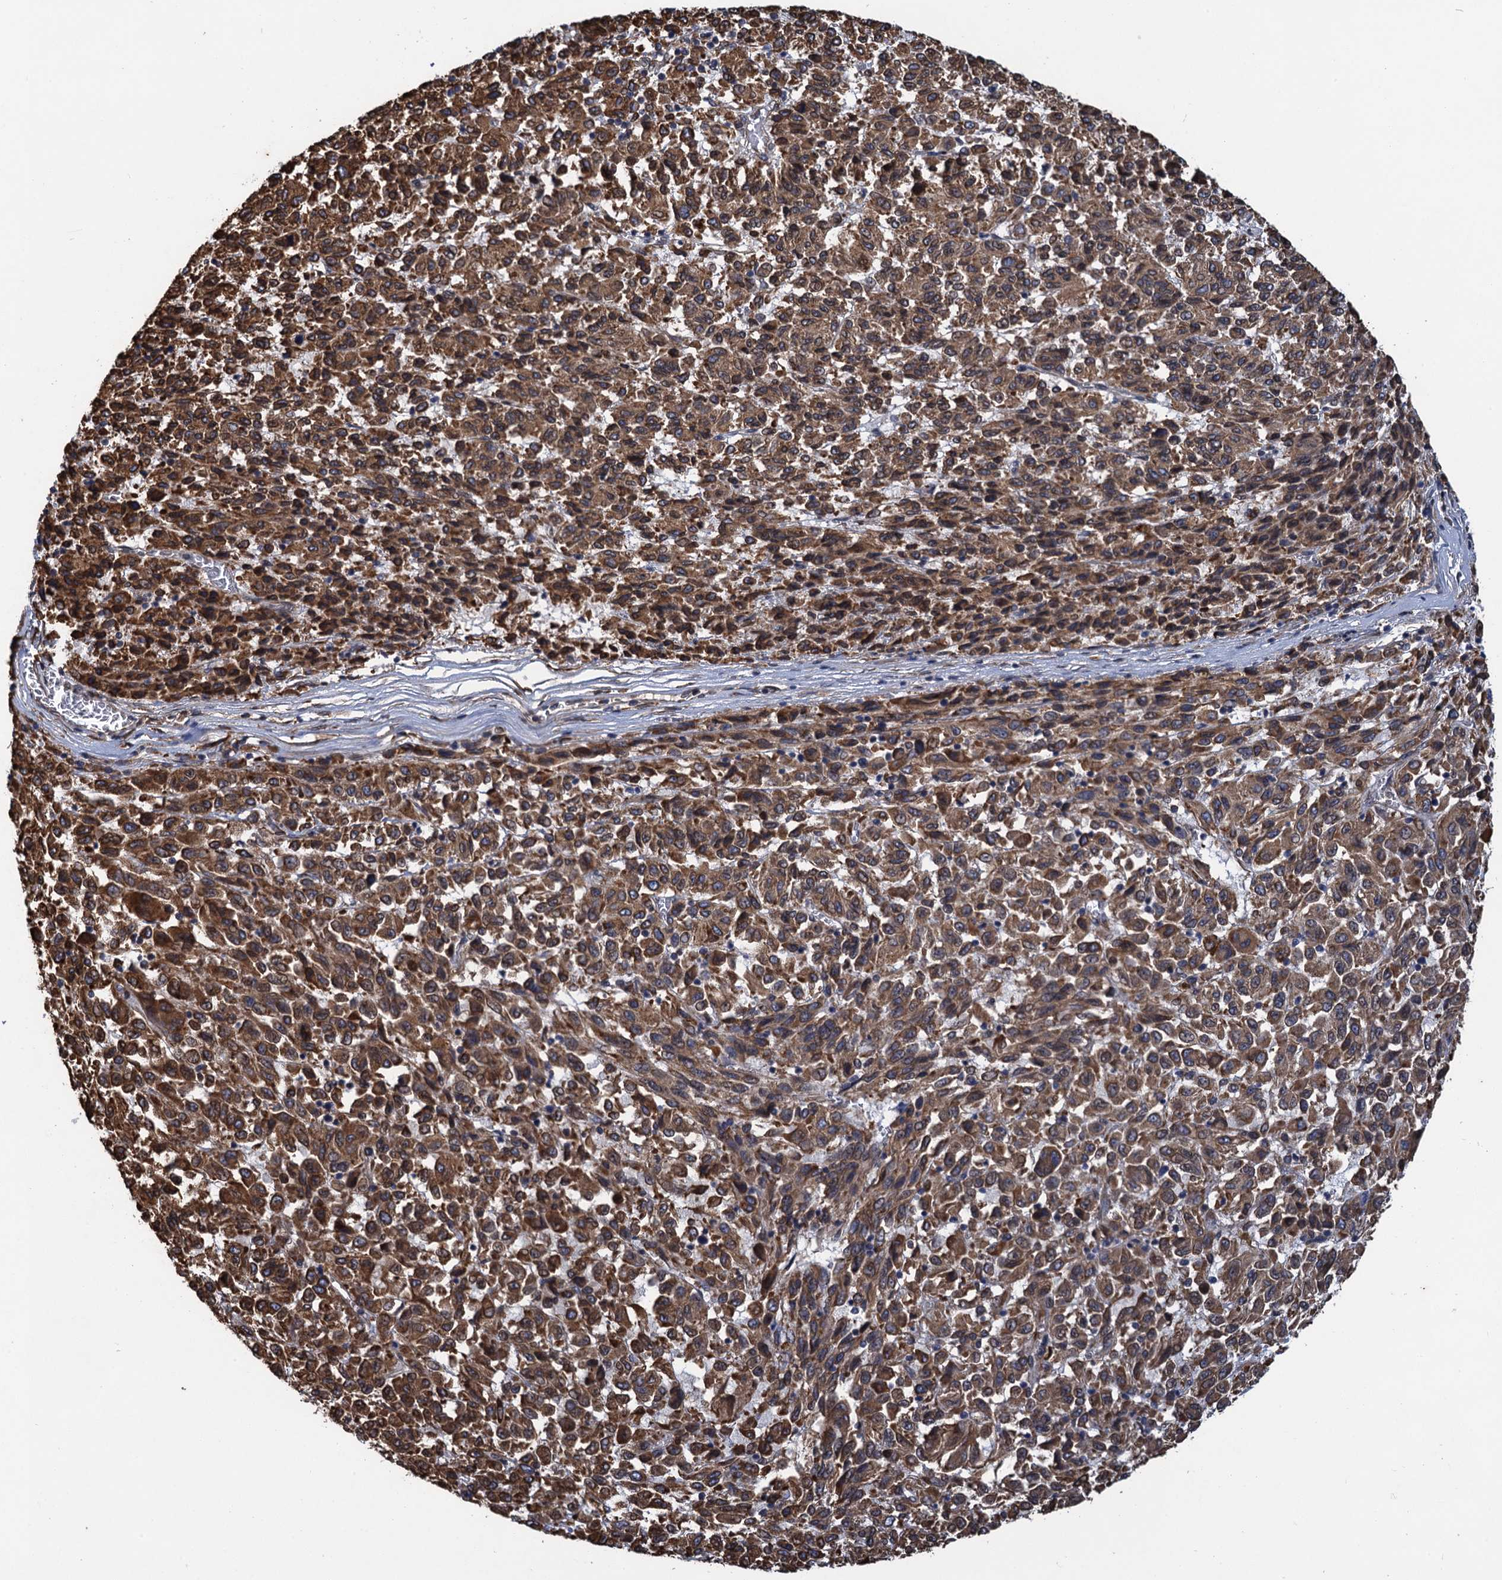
{"staining": {"intensity": "moderate", "quantity": ">75%", "location": "cytoplasmic/membranous"}, "tissue": "melanoma", "cell_type": "Tumor cells", "image_type": "cancer", "snomed": [{"axis": "morphology", "description": "Malignant melanoma, Metastatic site"}, {"axis": "topography", "description": "Lung"}], "caption": "Immunohistochemical staining of human malignant melanoma (metastatic site) exhibits medium levels of moderate cytoplasmic/membranous staining in about >75% of tumor cells.", "gene": "ARMC5", "patient": {"sex": "male", "age": 64}}